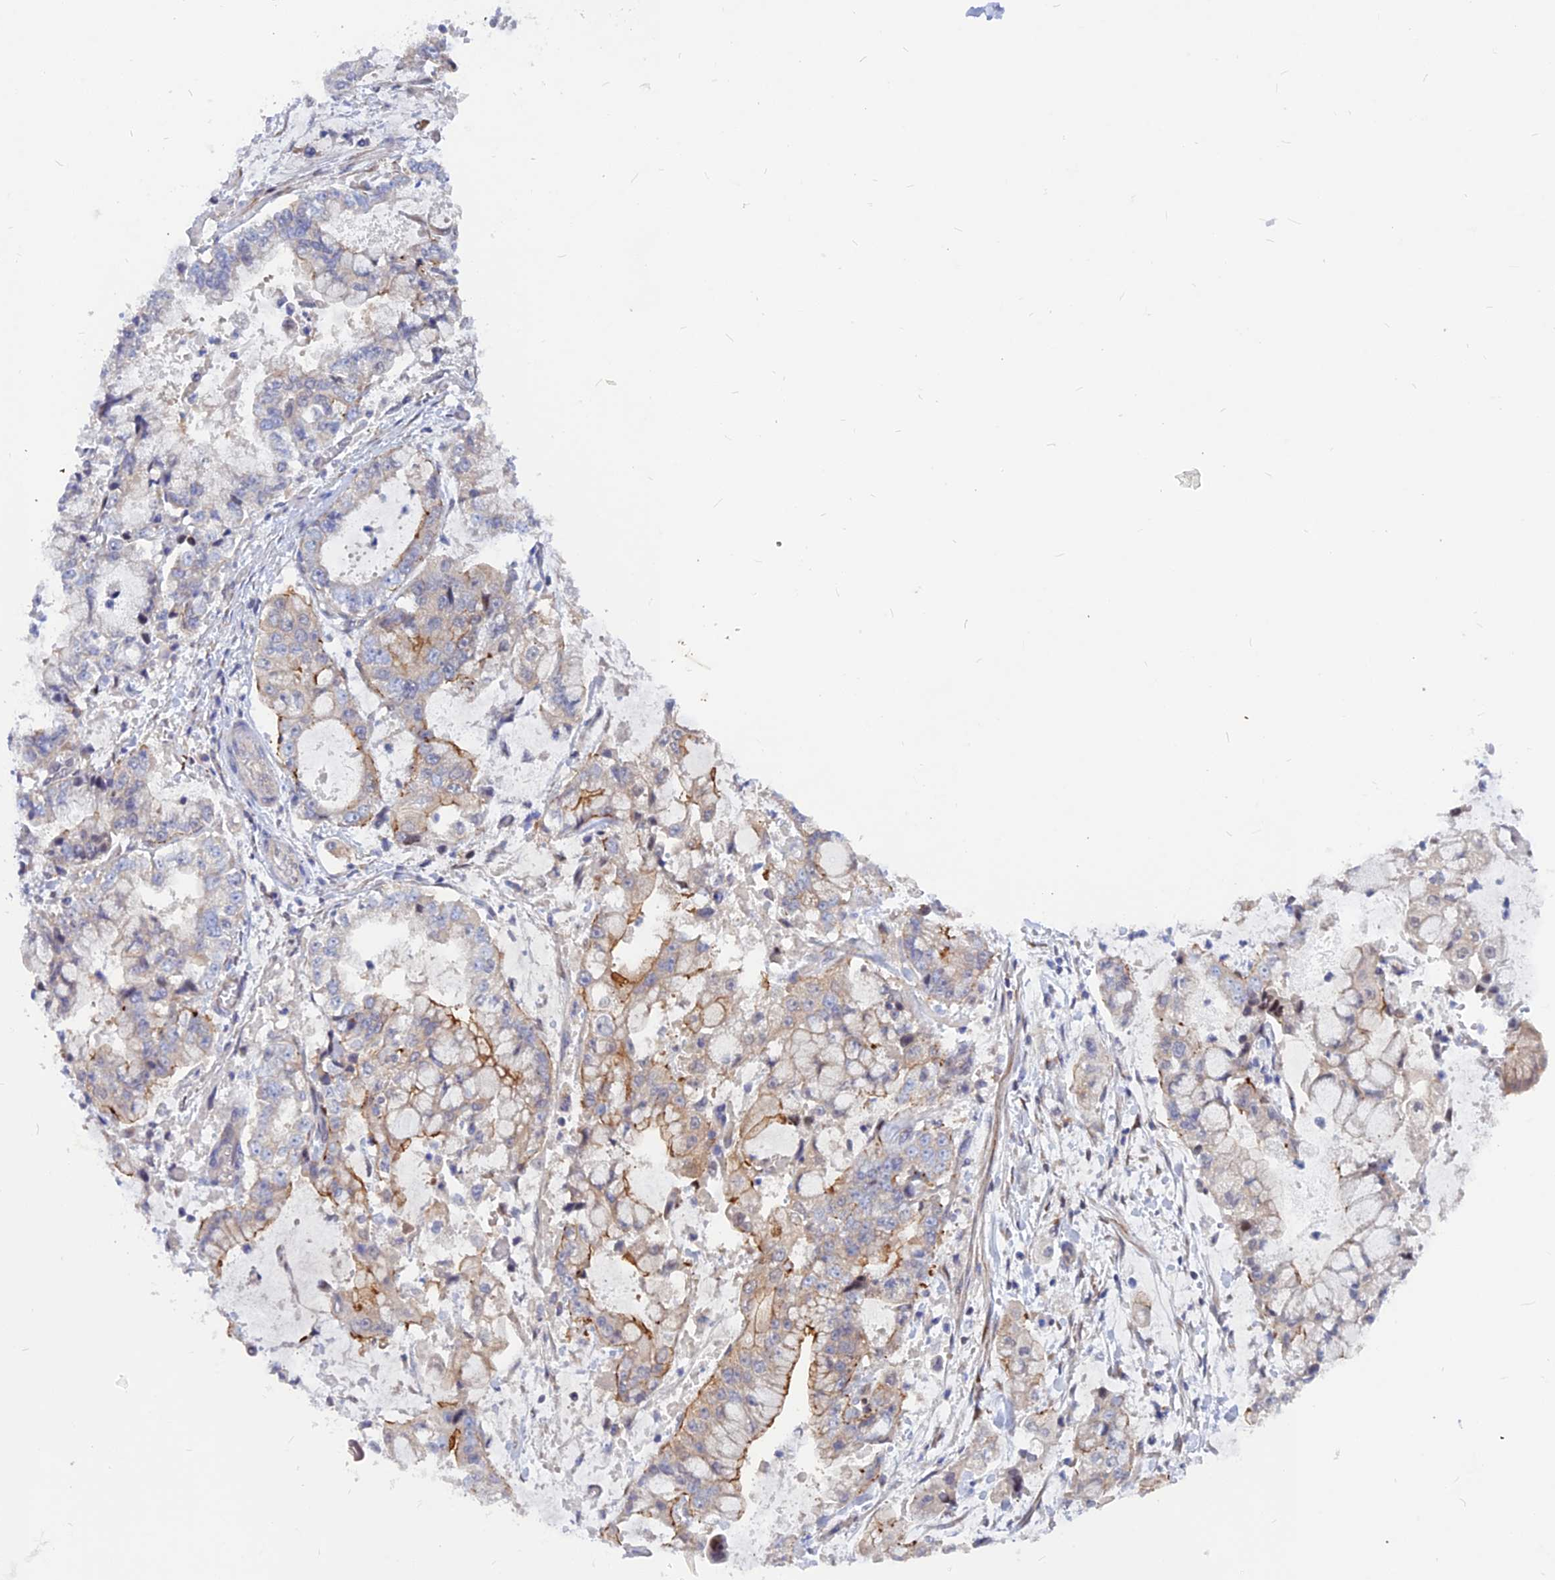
{"staining": {"intensity": "moderate", "quantity": "<25%", "location": "cytoplasmic/membranous"}, "tissue": "stomach cancer", "cell_type": "Tumor cells", "image_type": "cancer", "snomed": [{"axis": "morphology", "description": "Adenocarcinoma, NOS"}, {"axis": "topography", "description": "Stomach"}], "caption": "Moderate cytoplasmic/membranous expression is seen in about <25% of tumor cells in adenocarcinoma (stomach). The protein is shown in brown color, while the nuclei are stained blue.", "gene": "DNAJC16", "patient": {"sex": "male", "age": 76}}